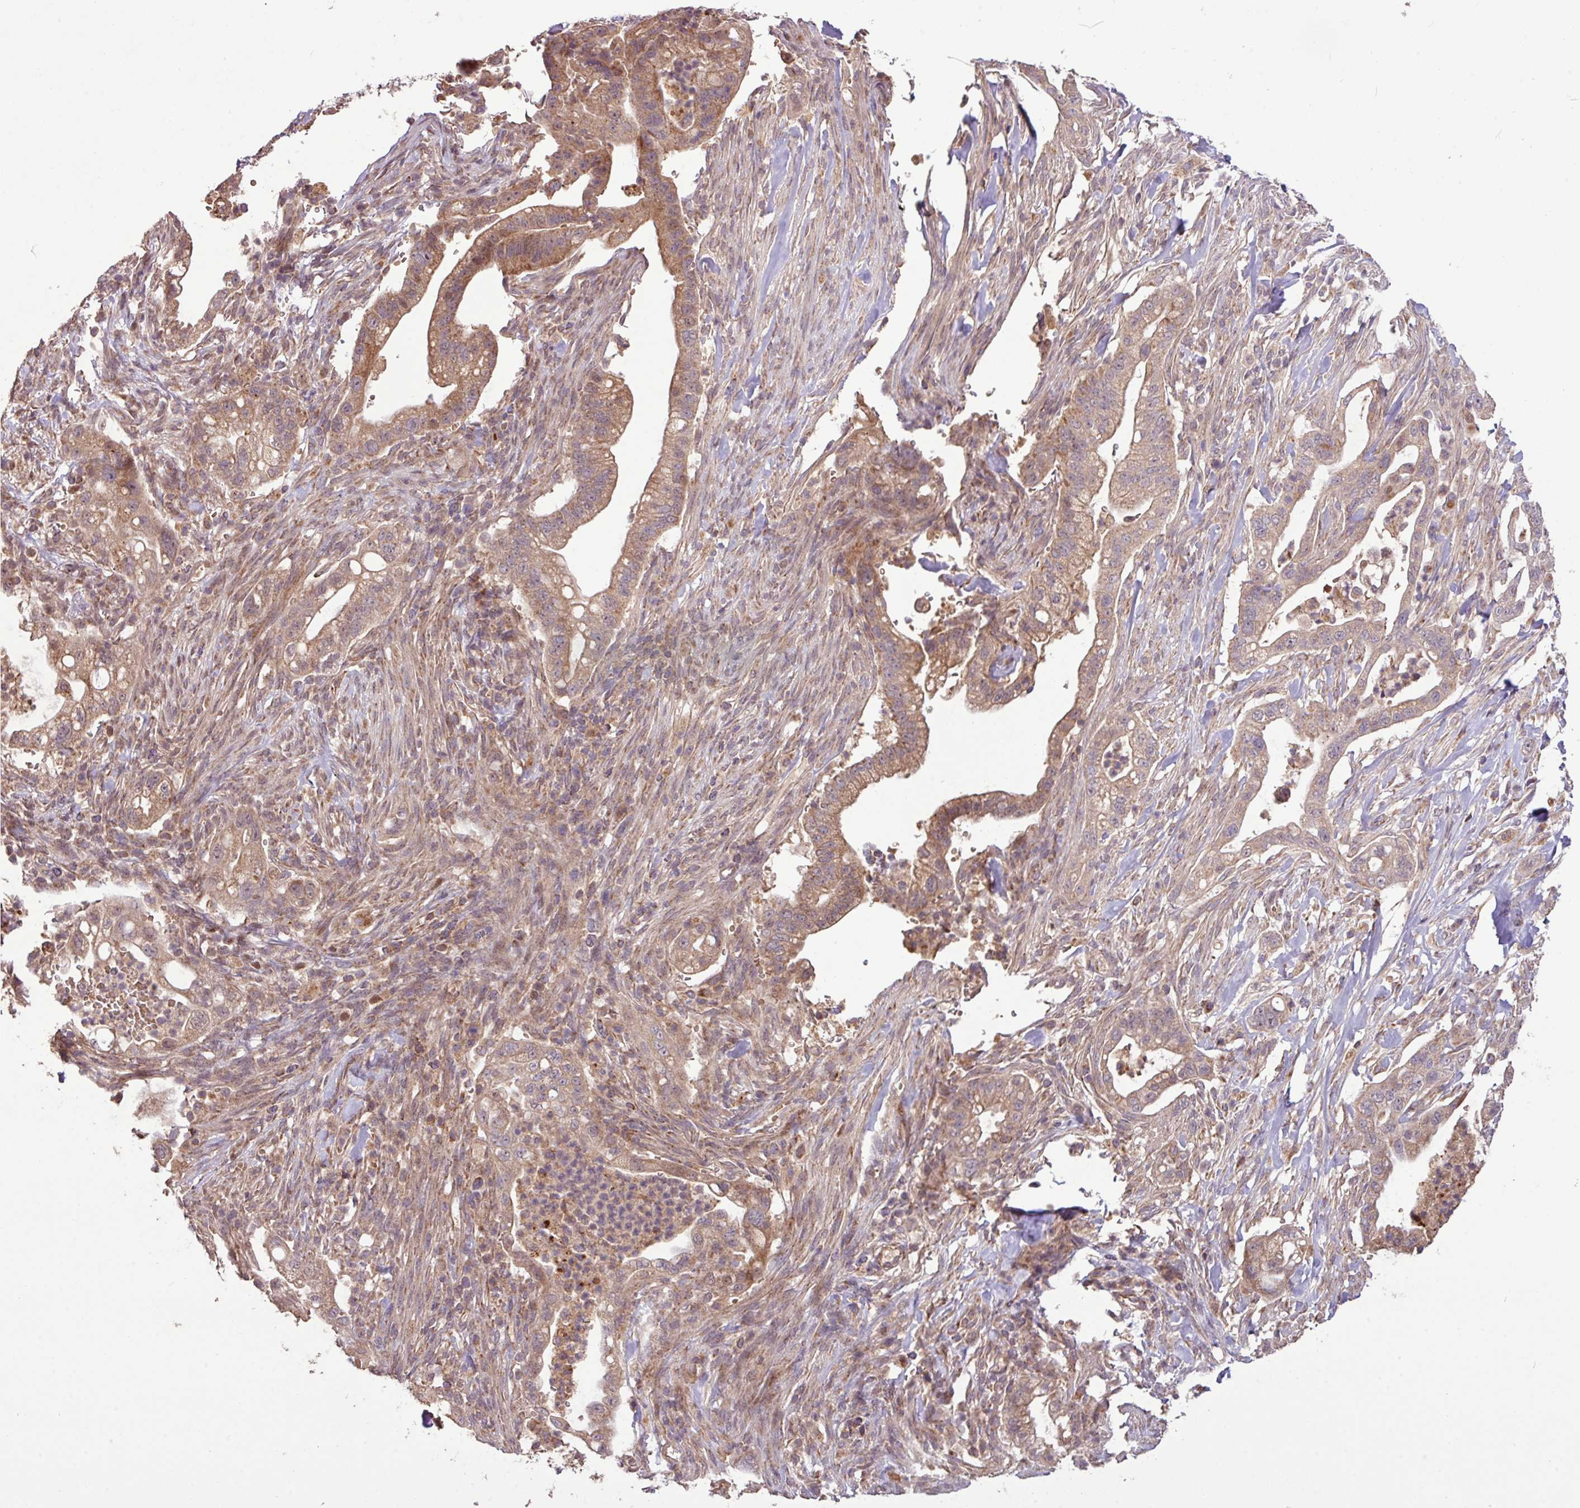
{"staining": {"intensity": "moderate", "quantity": ">75%", "location": "cytoplasmic/membranous,nuclear"}, "tissue": "pancreatic cancer", "cell_type": "Tumor cells", "image_type": "cancer", "snomed": [{"axis": "morphology", "description": "Adenocarcinoma, NOS"}, {"axis": "topography", "description": "Pancreas"}], "caption": "Protein expression analysis of human pancreatic cancer (adenocarcinoma) reveals moderate cytoplasmic/membranous and nuclear expression in about >75% of tumor cells. (DAB IHC with brightfield microscopy, high magnification).", "gene": "YPEL3", "patient": {"sex": "male", "age": 44}}